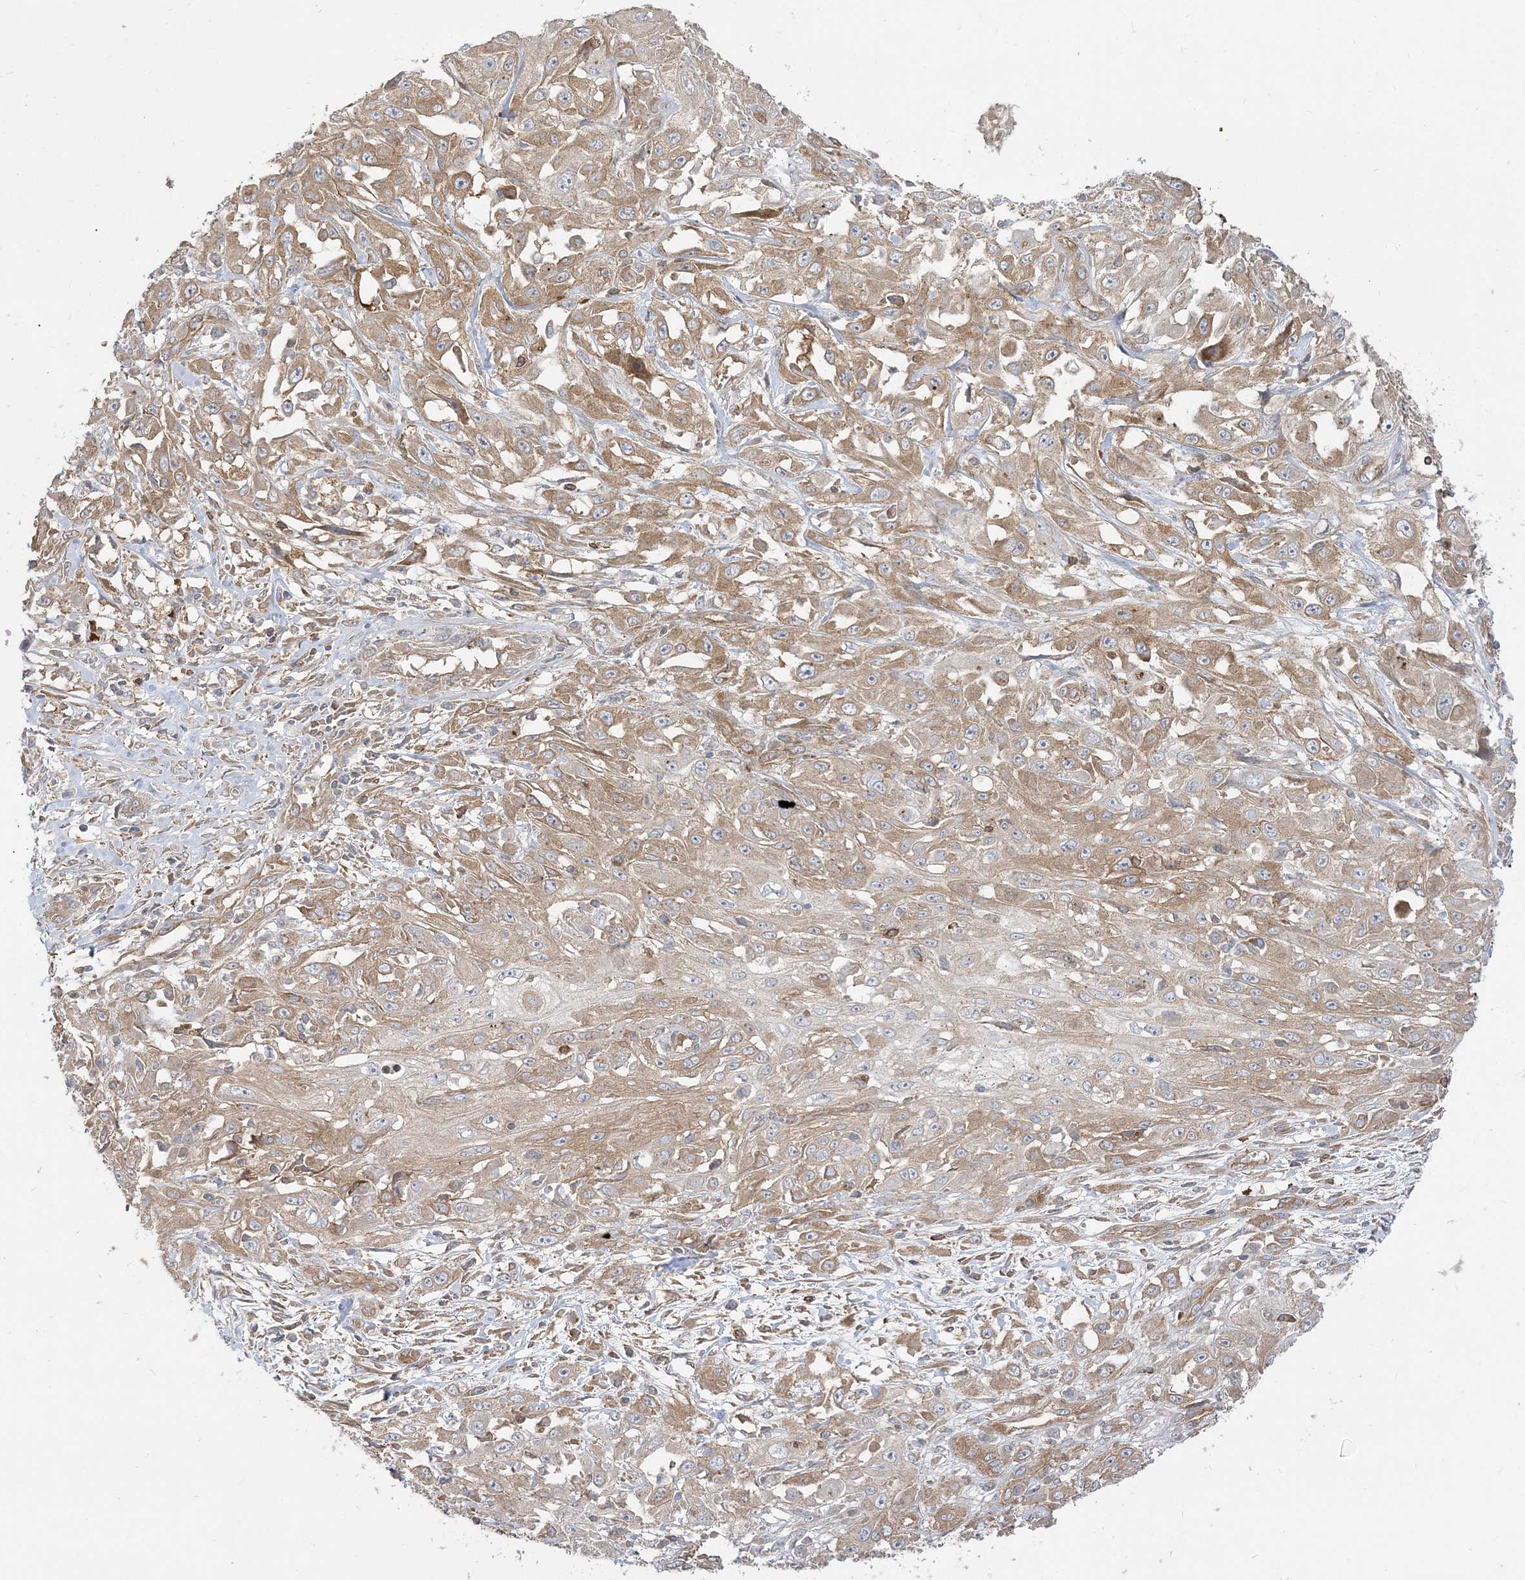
{"staining": {"intensity": "weak", "quantity": ">75%", "location": "cytoplasmic/membranous"}, "tissue": "skin cancer", "cell_type": "Tumor cells", "image_type": "cancer", "snomed": [{"axis": "morphology", "description": "Squamous cell carcinoma, NOS"}, {"axis": "morphology", "description": "Squamous cell carcinoma, metastatic, NOS"}, {"axis": "topography", "description": "Skin"}, {"axis": "topography", "description": "Lymph node"}], "caption": "Brown immunohistochemical staining in human skin cancer exhibits weak cytoplasmic/membranous staining in approximately >75% of tumor cells.", "gene": "STAM", "patient": {"sex": "male", "age": 75}}